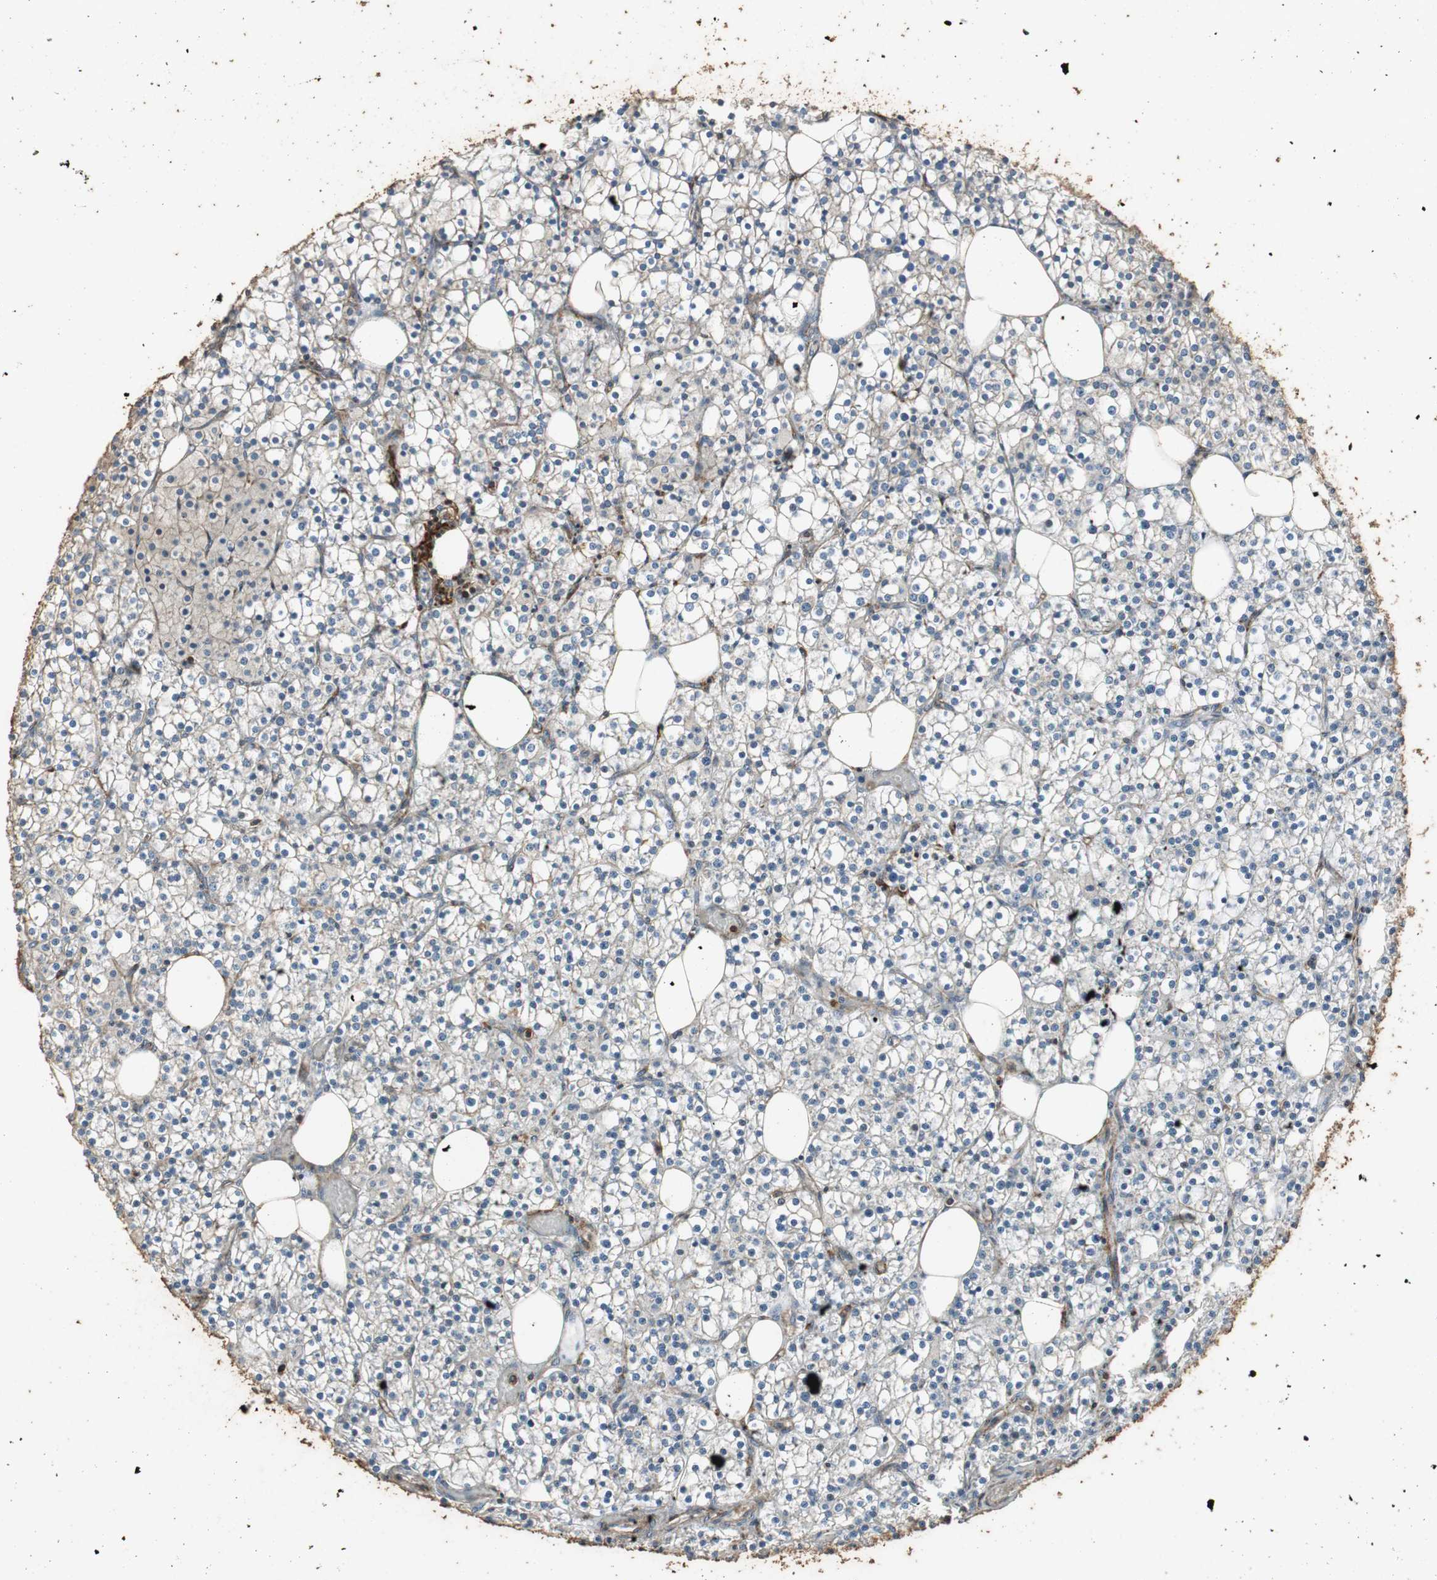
{"staining": {"intensity": "weak", "quantity": "<25%", "location": "cytoplasmic/membranous"}, "tissue": "parathyroid gland", "cell_type": "Glandular cells", "image_type": "normal", "snomed": [{"axis": "morphology", "description": "Normal tissue, NOS"}, {"axis": "topography", "description": "Parathyroid gland"}], "caption": "Human parathyroid gland stained for a protein using immunohistochemistry reveals no expression in glandular cells.", "gene": "PRKRA", "patient": {"sex": "female", "age": 63}}